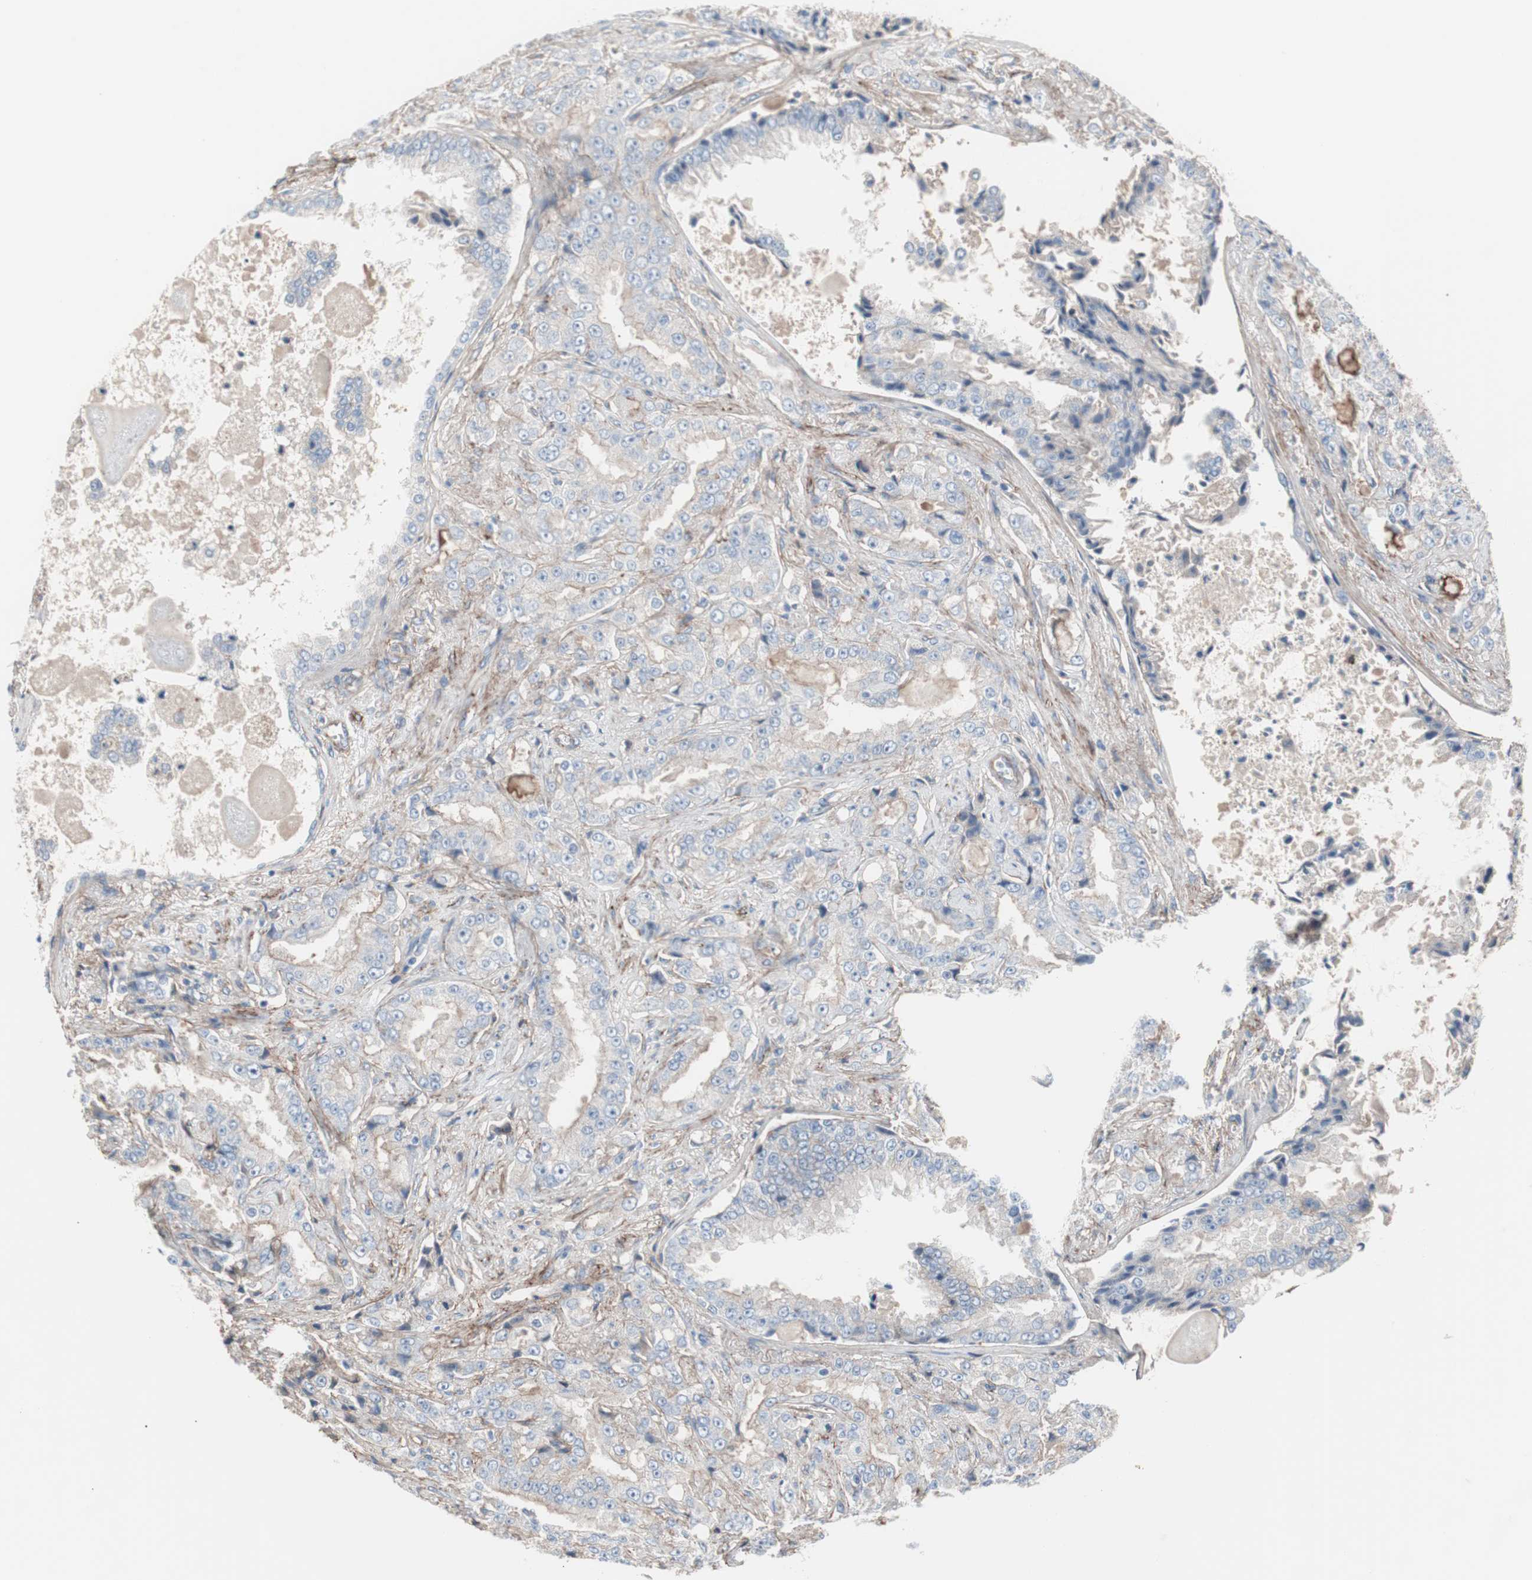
{"staining": {"intensity": "weak", "quantity": "25%-75%", "location": "cytoplasmic/membranous"}, "tissue": "prostate cancer", "cell_type": "Tumor cells", "image_type": "cancer", "snomed": [{"axis": "morphology", "description": "Adenocarcinoma, High grade"}, {"axis": "topography", "description": "Prostate"}], "caption": "Brown immunohistochemical staining in prostate cancer reveals weak cytoplasmic/membranous expression in about 25%-75% of tumor cells.", "gene": "CD81", "patient": {"sex": "male", "age": 73}}